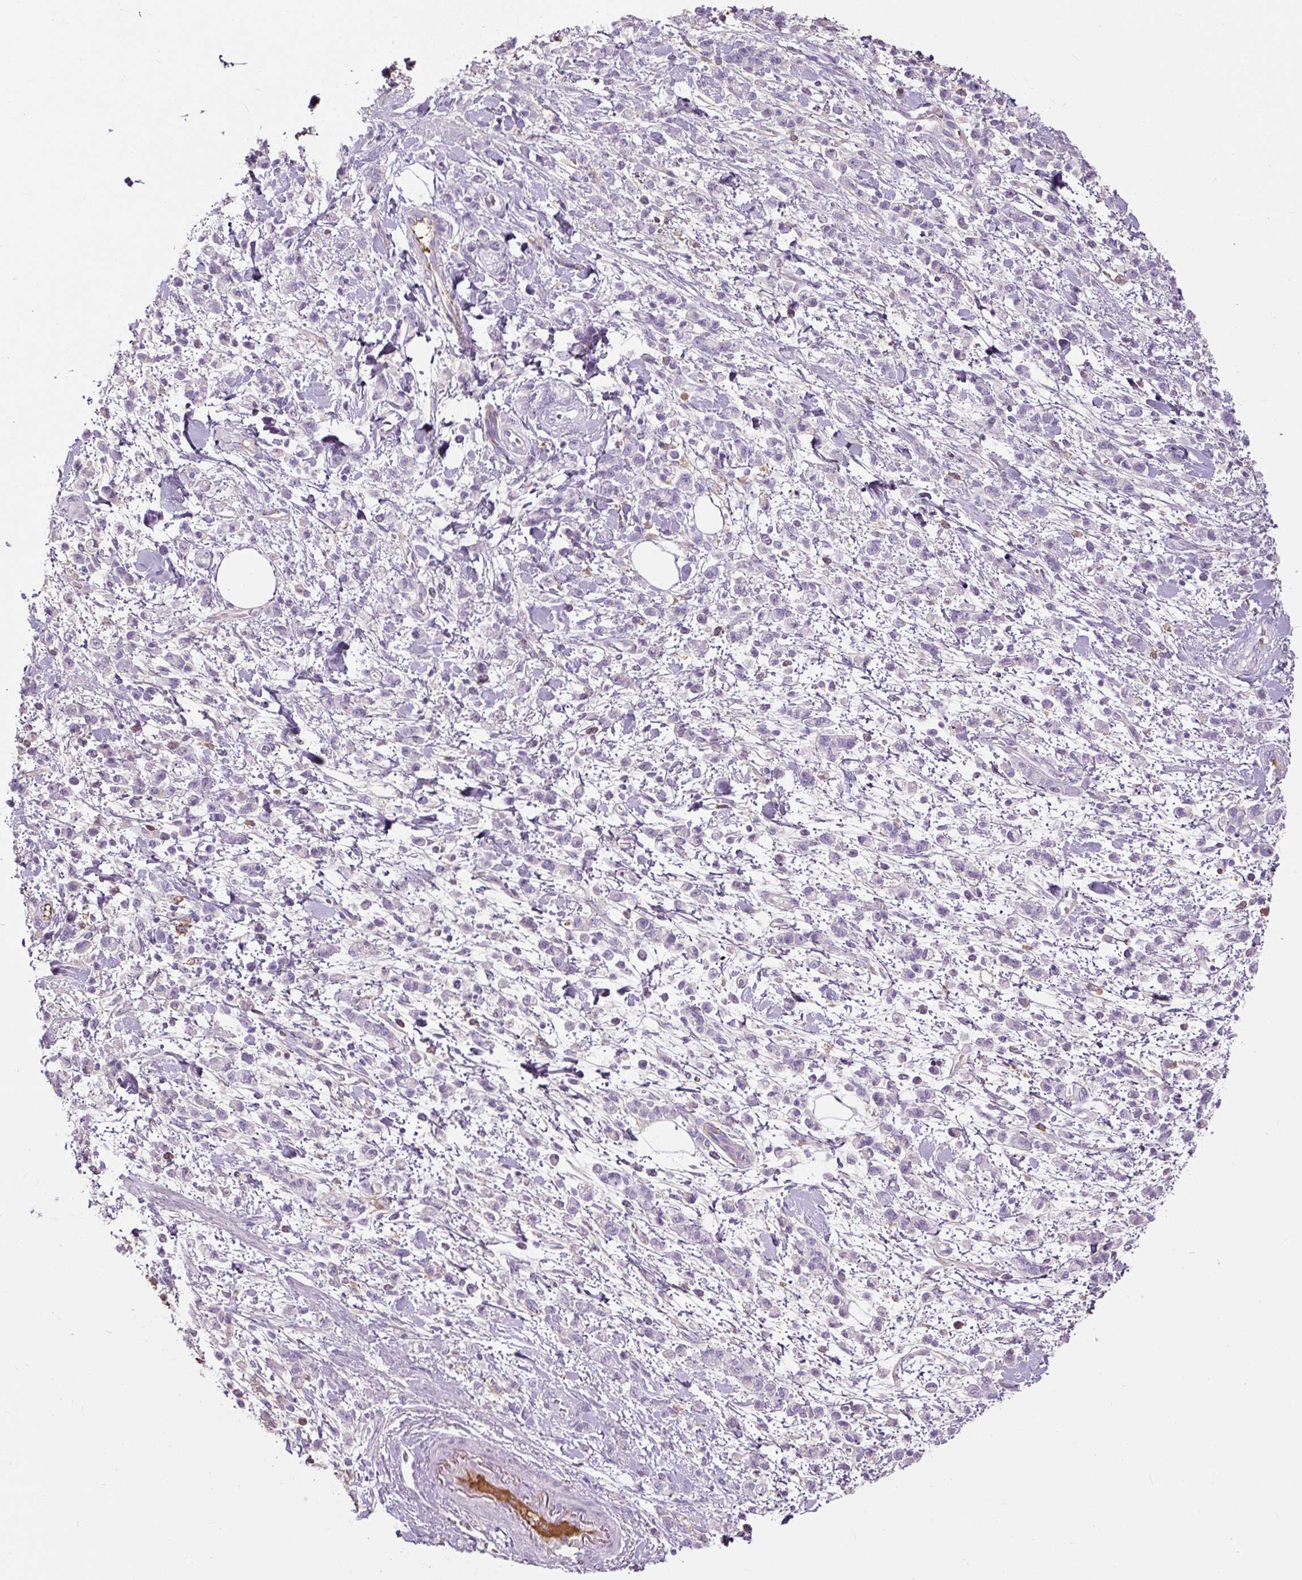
{"staining": {"intensity": "negative", "quantity": "none", "location": "none"}, "tissue": "stomach cancer", "cell_type": "Tumor cells", "image_type": "cancer", "snomed": [{"axis": "morphology", "description": "Adenocarcinoma, NOS"}, {"axis": "topography", "description": "Stomach"}], "caption": "This is an immunohistochemistry (IHC) photomicrograph of stomach adenocarcinoma. There is no staining in tumor cells.", "gene": "APOA1", "patient": {"sex": "male", "age": 76}}